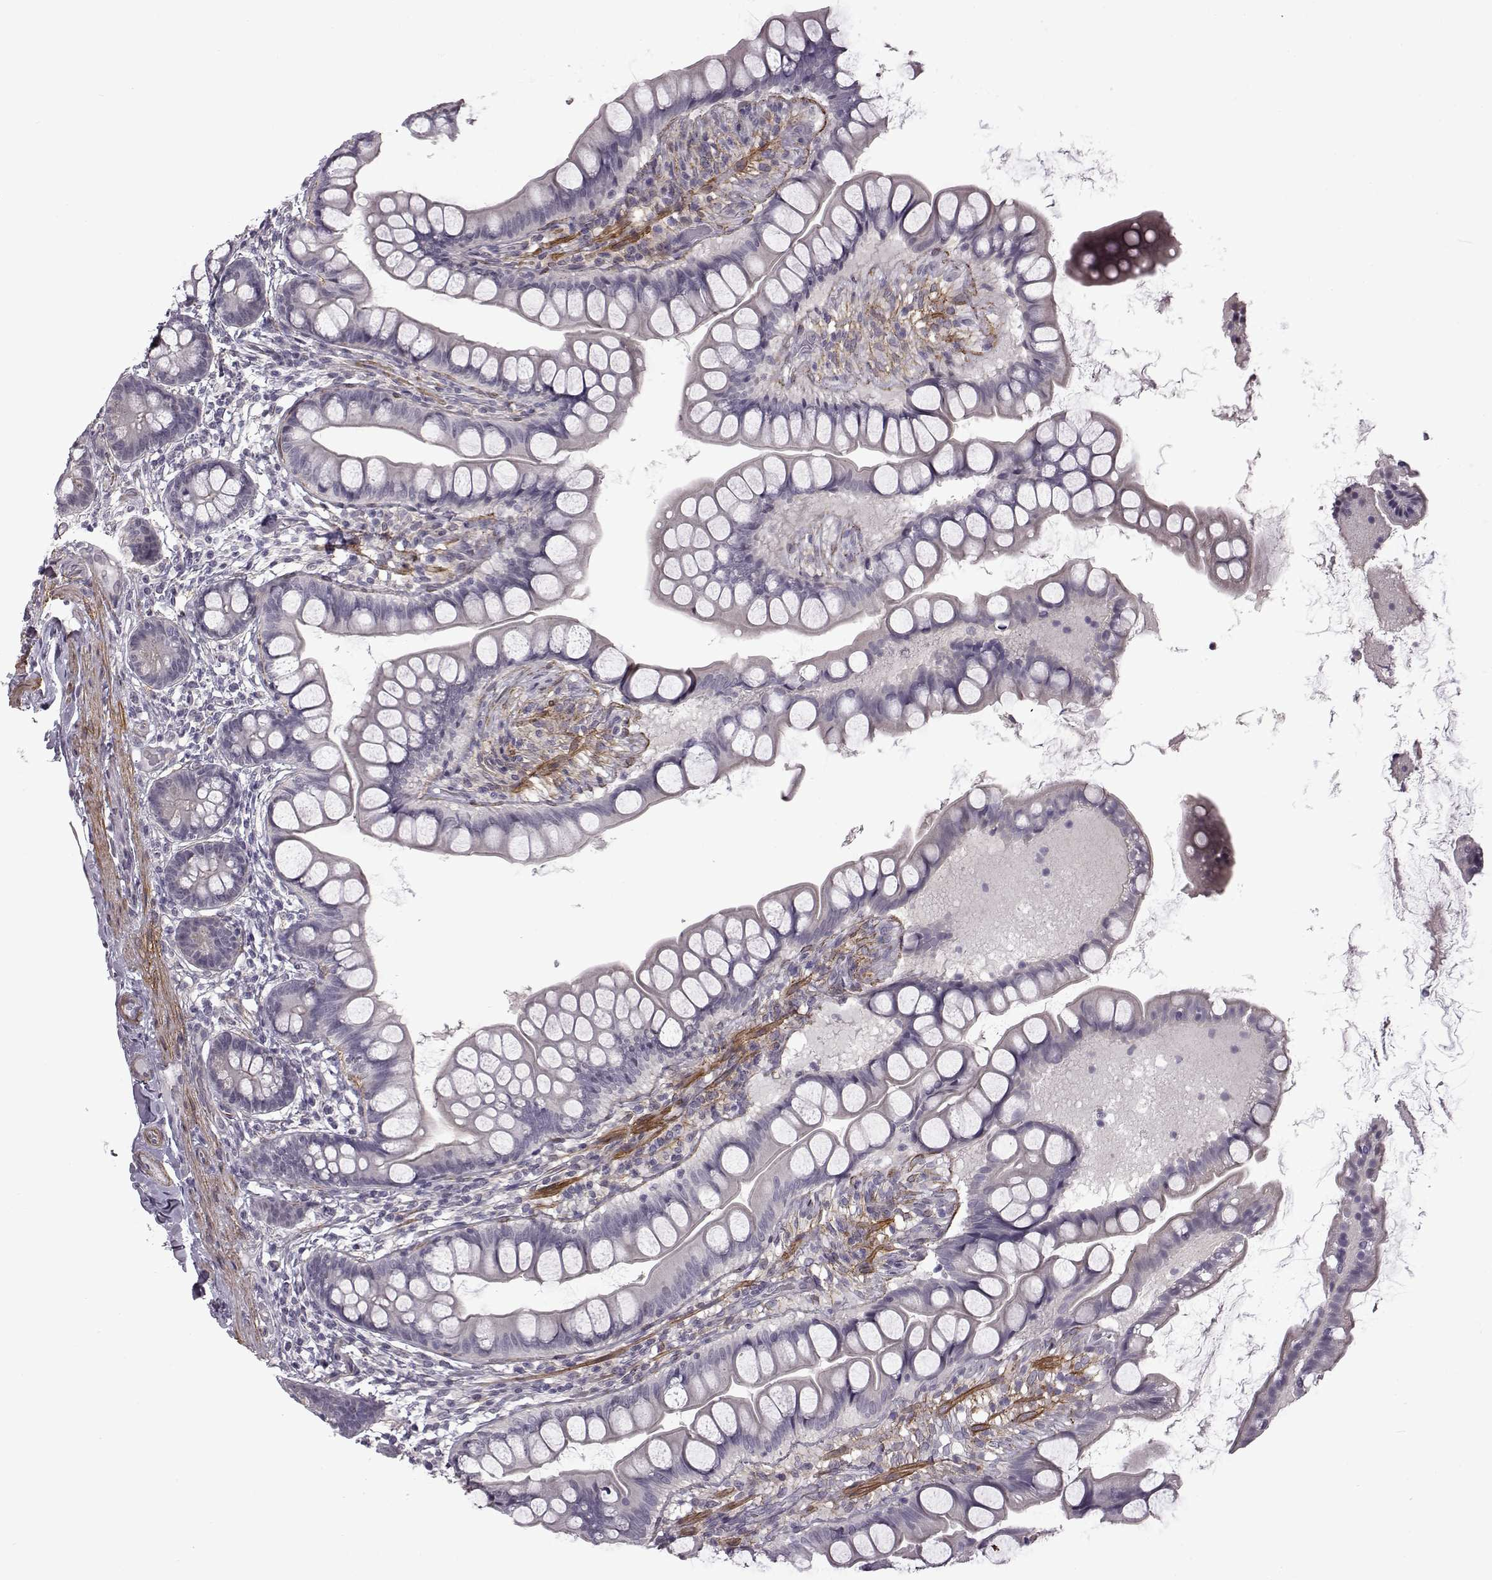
{"staining": {"intensity": "negative", "quantity": "none", "location": "none"}, "tissue": "small intestine", "cell_type": "Glandular cells", "image_type": "normal", "snomed": [{"axis": "morphology", "description": "Normal tissue, NOS"}, {"axis": "topography", "description": "Small intestine"}], "caption": "A high-resolution histopathology image shows immunohistochemistry staining of unremarkable small intestine, which shows no significant positivity in glandular cells.", "gene": "SYNPO2", "patient": {"sex": "male", "age": 70}}